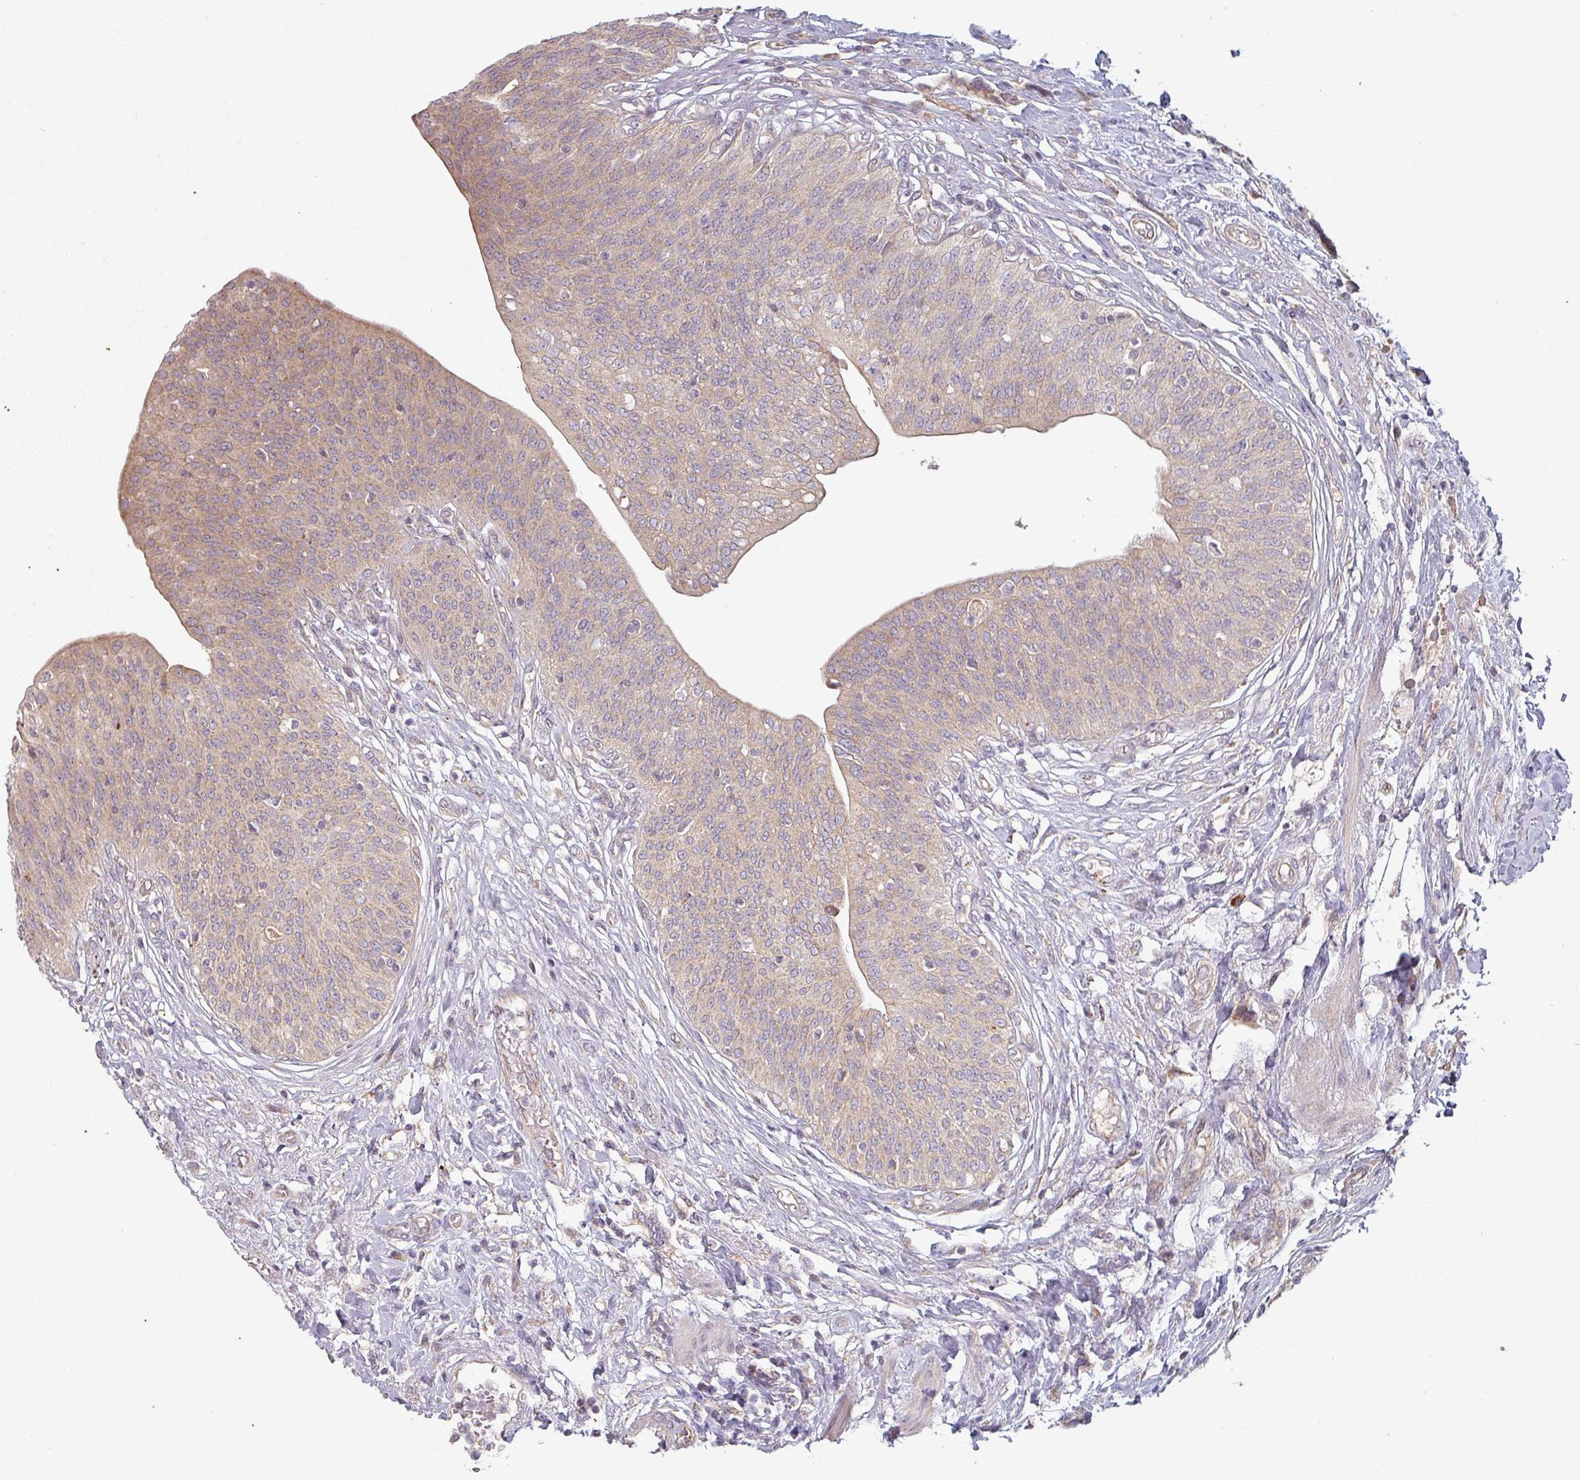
{"staining": {"intensity": "weak", "quantity": ">75%", "location": "cytoplasmic/membranous"}, "tissue": "urothelial cancer", "cell_type": "Tumor cells", "image_type": "cancer", "snomed": [{"axis": "morphology", "description": "Urothelial carcinoma, High grade"}, {"axis": "topography", "description": "Urinary bladder"}], "caption": "A brown stain labels weak cytoplasmic/membranous positivity of a protein in urothelial cancer tumor cells.", "gene": "PLEKHJ1", "patient": {"sex": "female", "age": 79}}